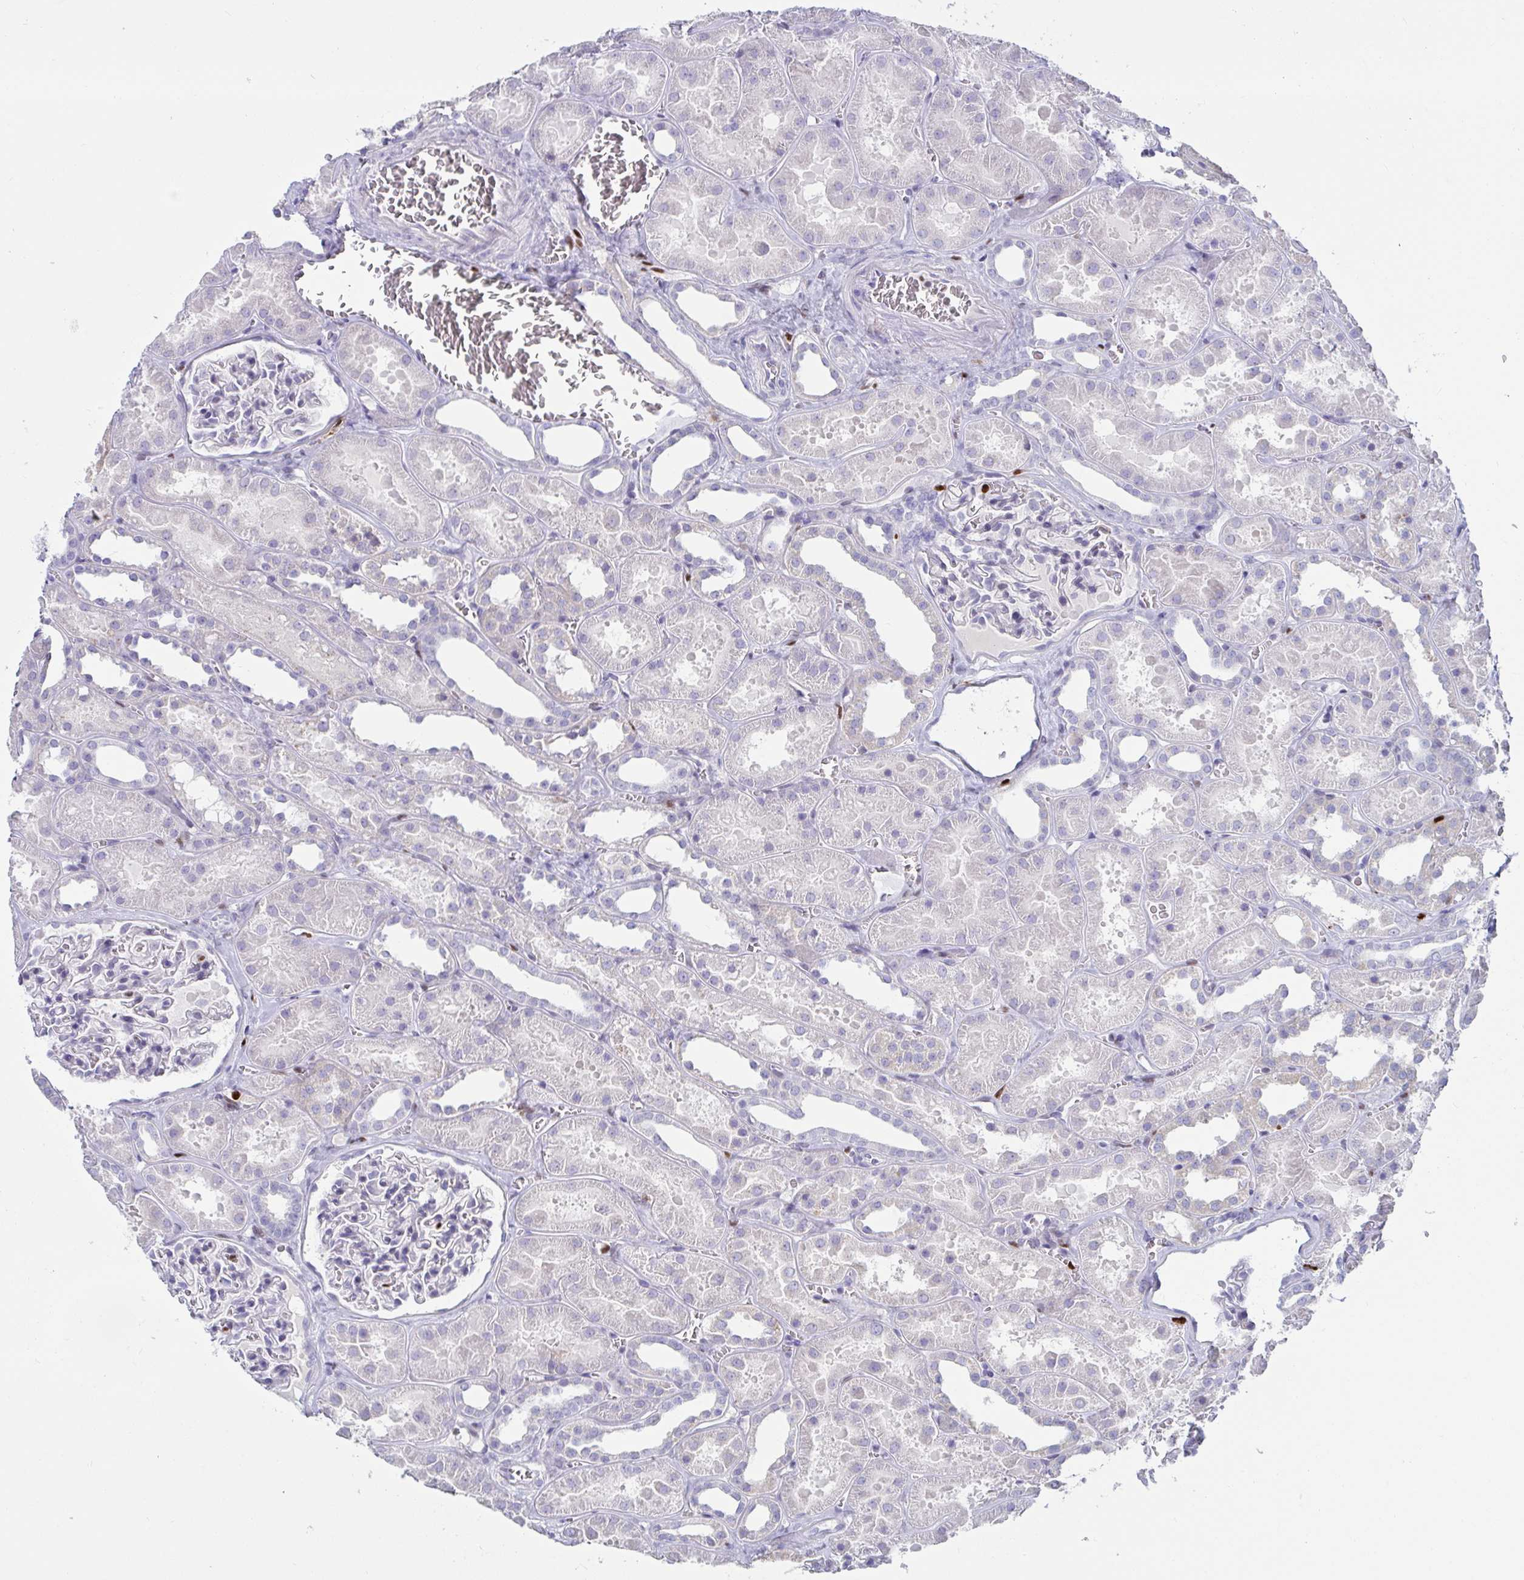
{"staining": {"intensity": "negative", "quantity": "none", "location": "none"}, "tissue": "kidney", "cell_type": "Cells in glomeruli", "image_type": "normal", "snomed": [{"axis": "morphology", "description": "Normal tissue, NOS"}, {"axis": "topography", "description": "Kidney"}], "caption": "An IHC image of benign kidney is shown. There is no staining in cells in glomeruli of kidney. Nuclei are stained in blue.", "gene": "ZNF586", "patient": {"sex": "female", "age": 41}}